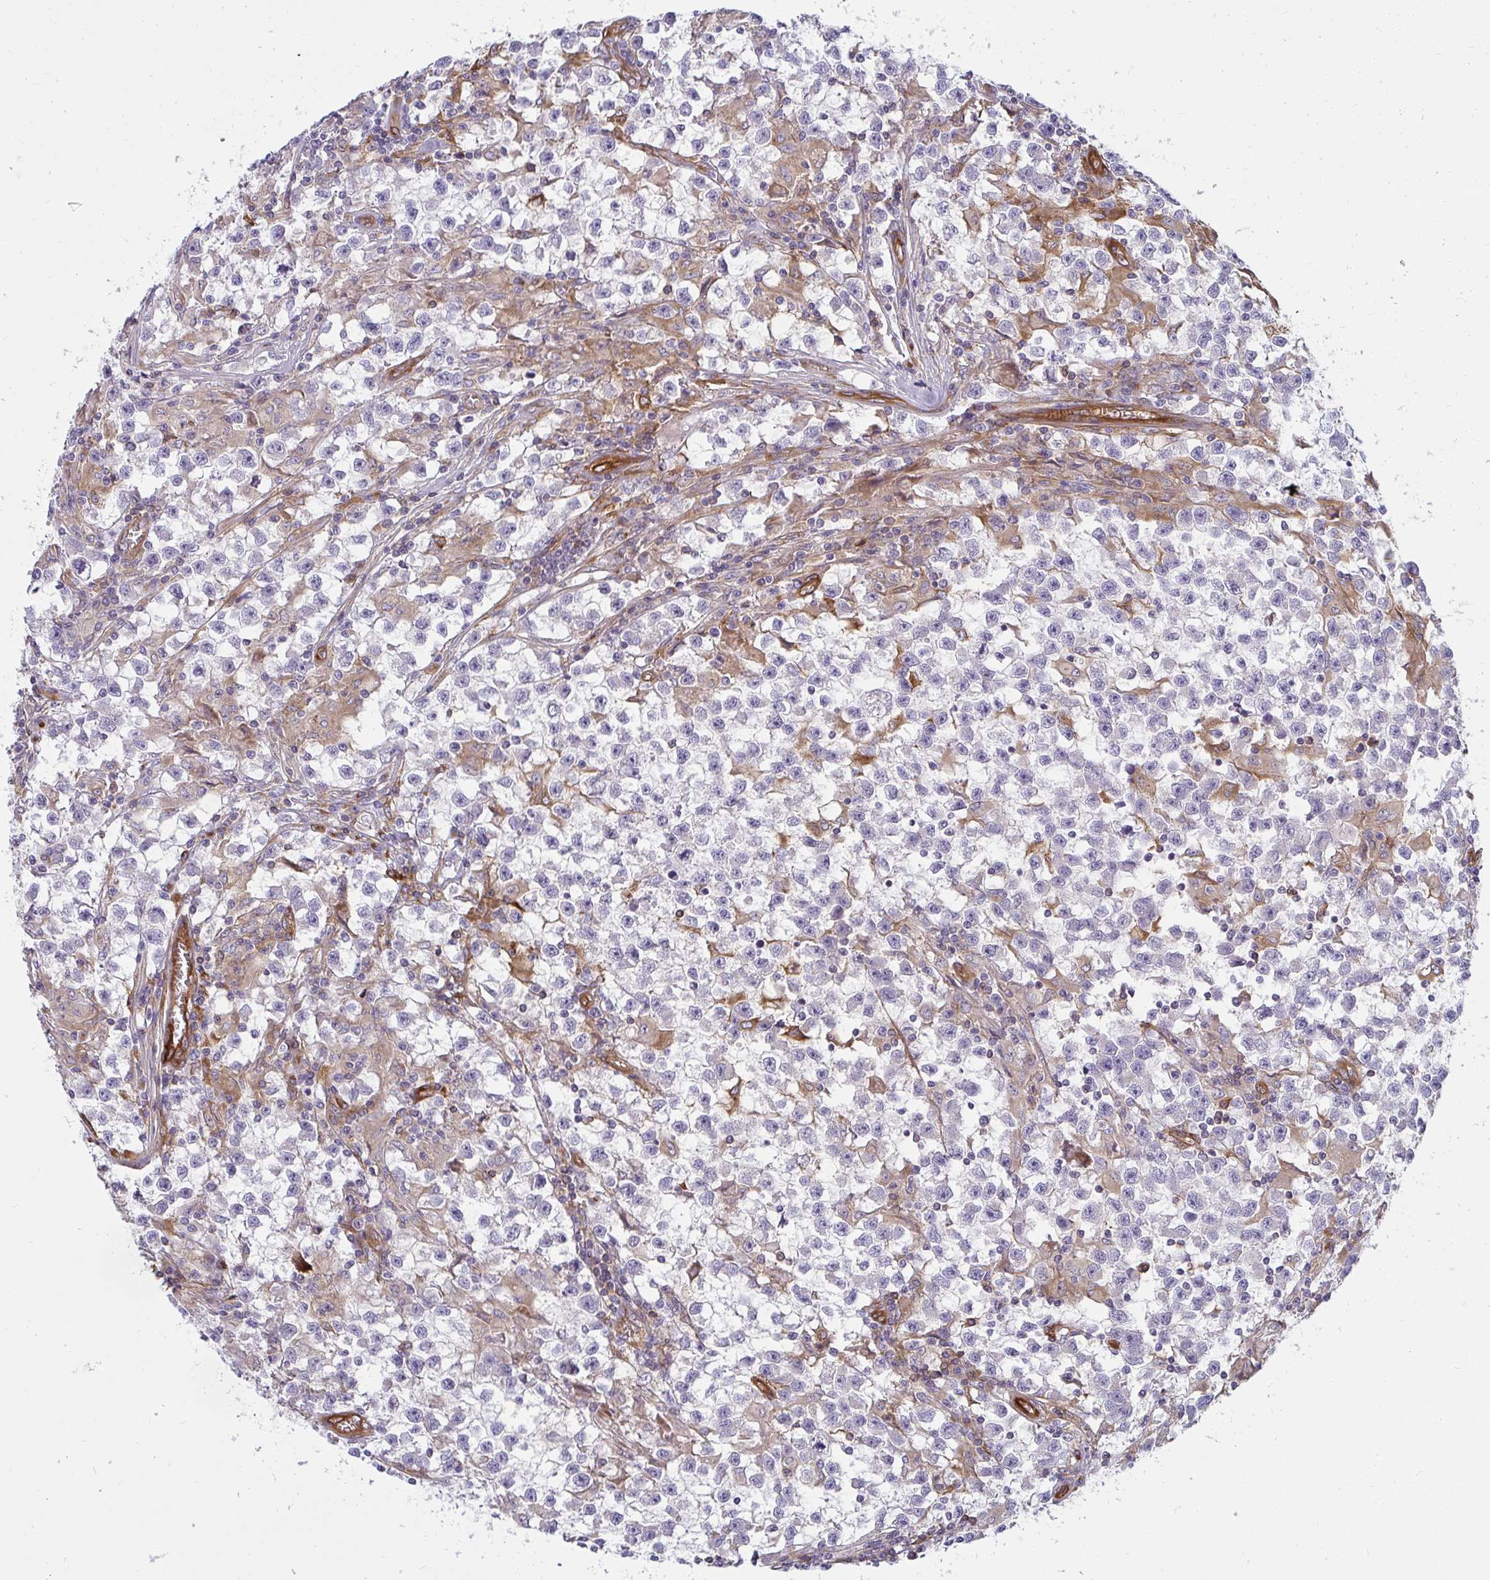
{"staining": {"intensity": "negative", "quantity": "none", "location": "none"}, "tissue": "testis cancer", "cell_type": "Tumor cells", "image_type": "cancer", "snomed": [{"axis": "morphology", "description": "Seminoma, NOS"}, {"axis": "topography", "description": "Testis"}], "caption": "This is an immunohistochemistry (IHC) histopathology image of testis cancer. There is no staining in tumor cells.", "gene": "IFIT3", "patient": {"sex": "male", "age": 31}}